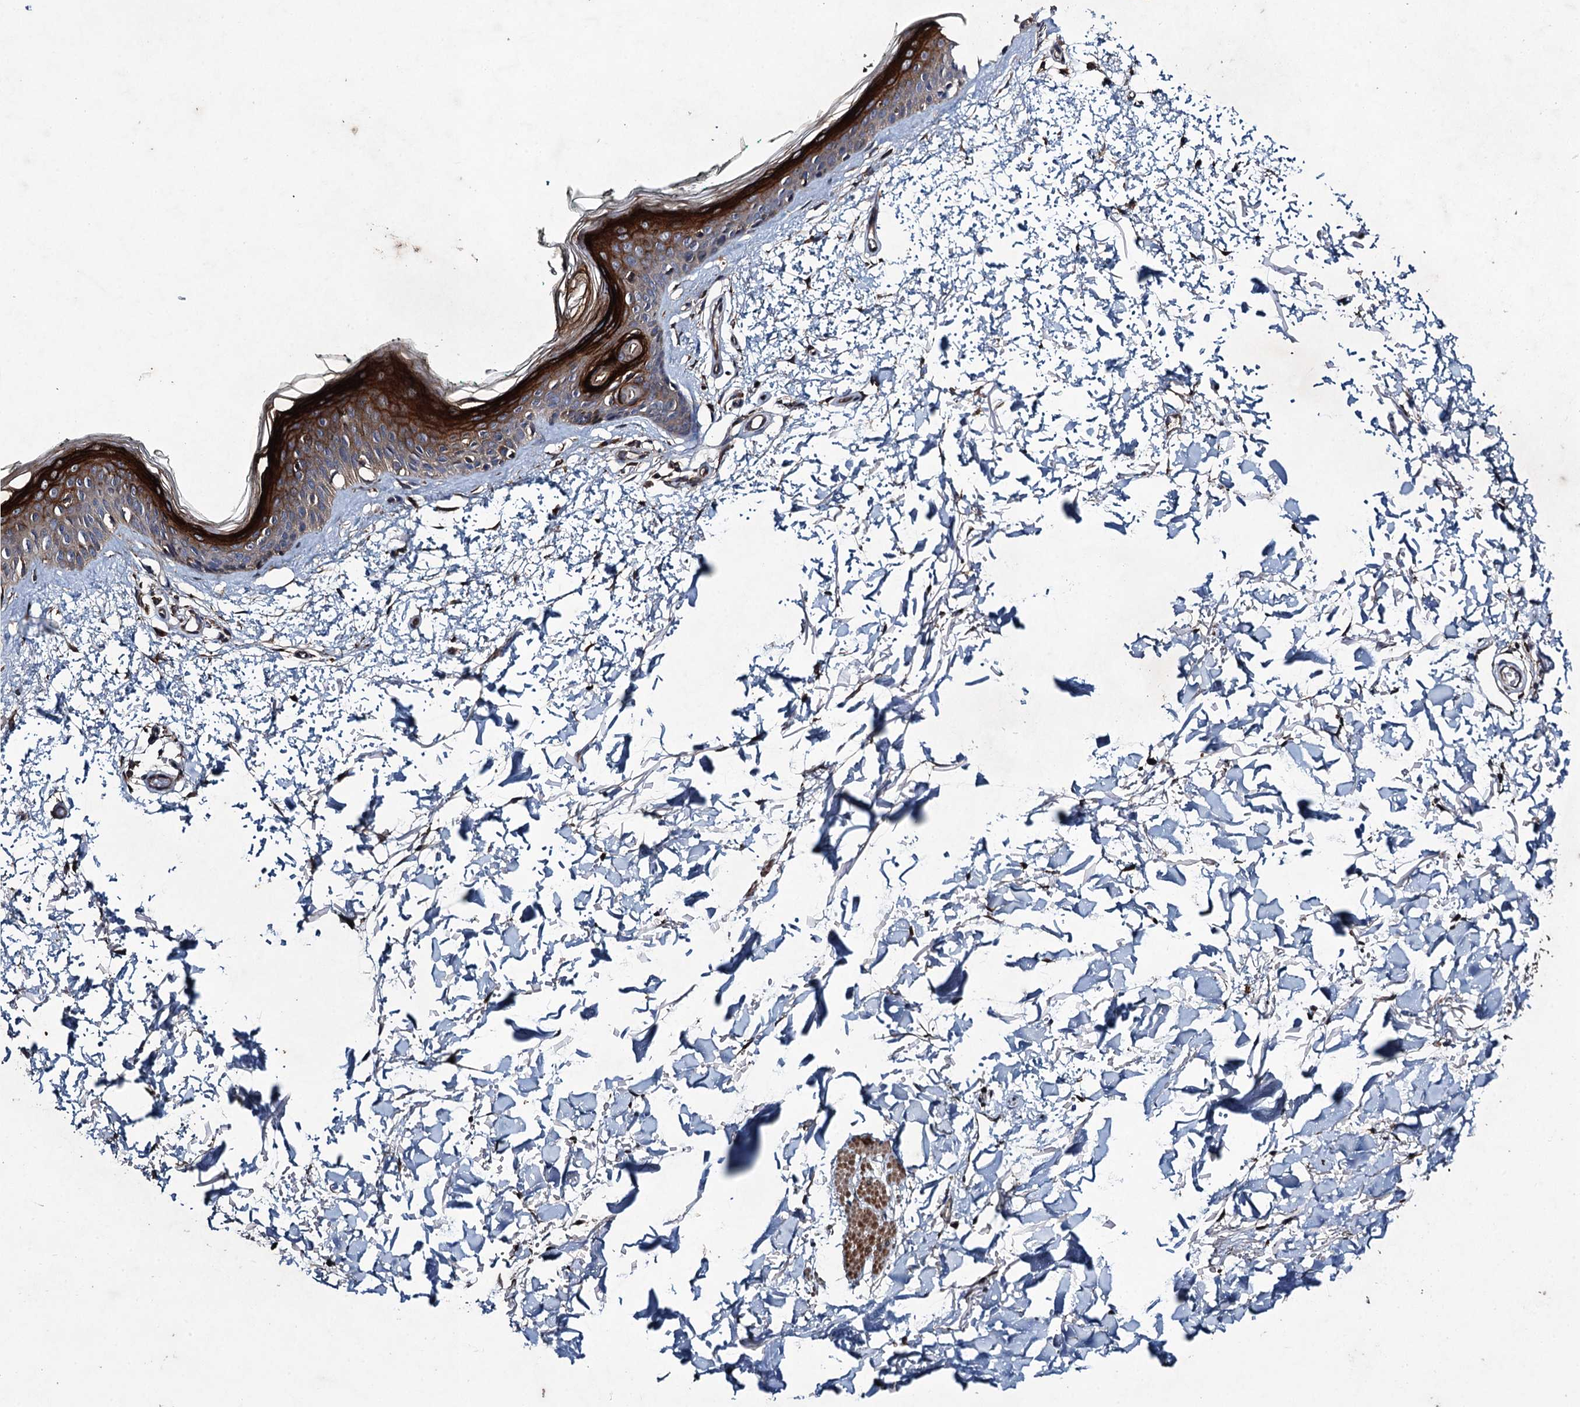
{"staining": {"intensity": "moderate", "quantity": ">75%", "location": "cytoplasmic/membranous"}, "tissue": "skin", "cell_type": "Fibroblasts", "image_type": "normal", "snomed": [{"axis": "morphology", "description": "Normal tissue, NOS"}, {"axis": "topography", "description": "Skin"}], "caption": "Unremarkable skin displays moderate cytoplasmic/membranous positivity in about >75% of fibroblasts, visualized by immunohistochemistry. Nuclei are stained in blue.", "gene": "CNTN5", "patient": {"sex": "male", "age": 62}}